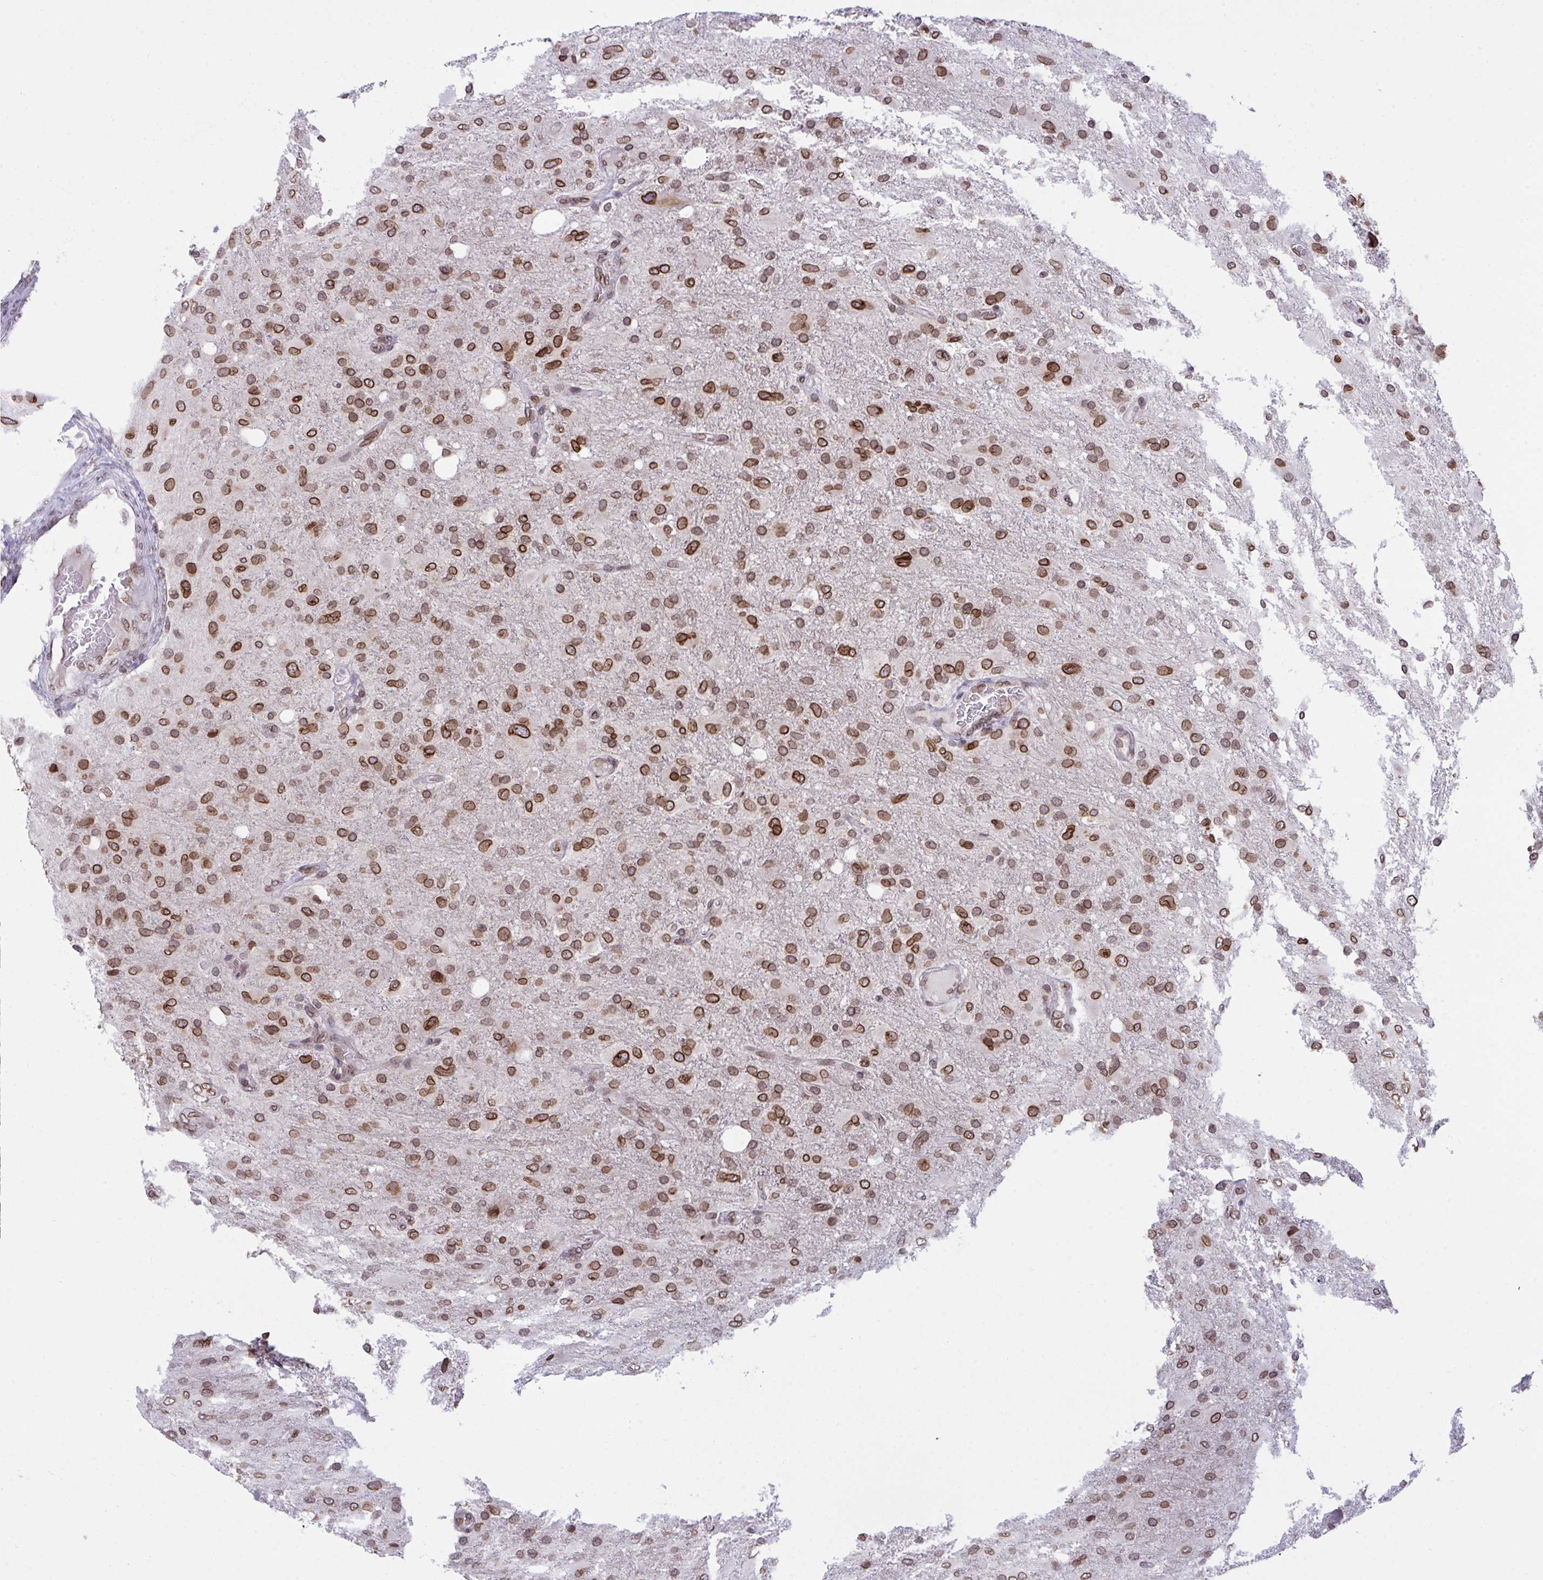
{"staining": {"intensity": "strong", "quantity": ">75%", "location": "cytoplasmic/membranous,nuclear"}, "tissue": "glioma", "cell_type": "Tumor cells", "image_type": "cancer", "snomed": [{"axis": "morphology", "description": "Glioma, malignant, High grade"}, {"axis": "topography", "description": "Brain"}], "caption": "A high amount of strong cytoplasmic/membranous and nuclear expression is appreciated in about >75% of tumor cells in malignant high-grade glioma tissue.", "gene": "RANBP2", "patient": {"sex": "male", "age": 53}}